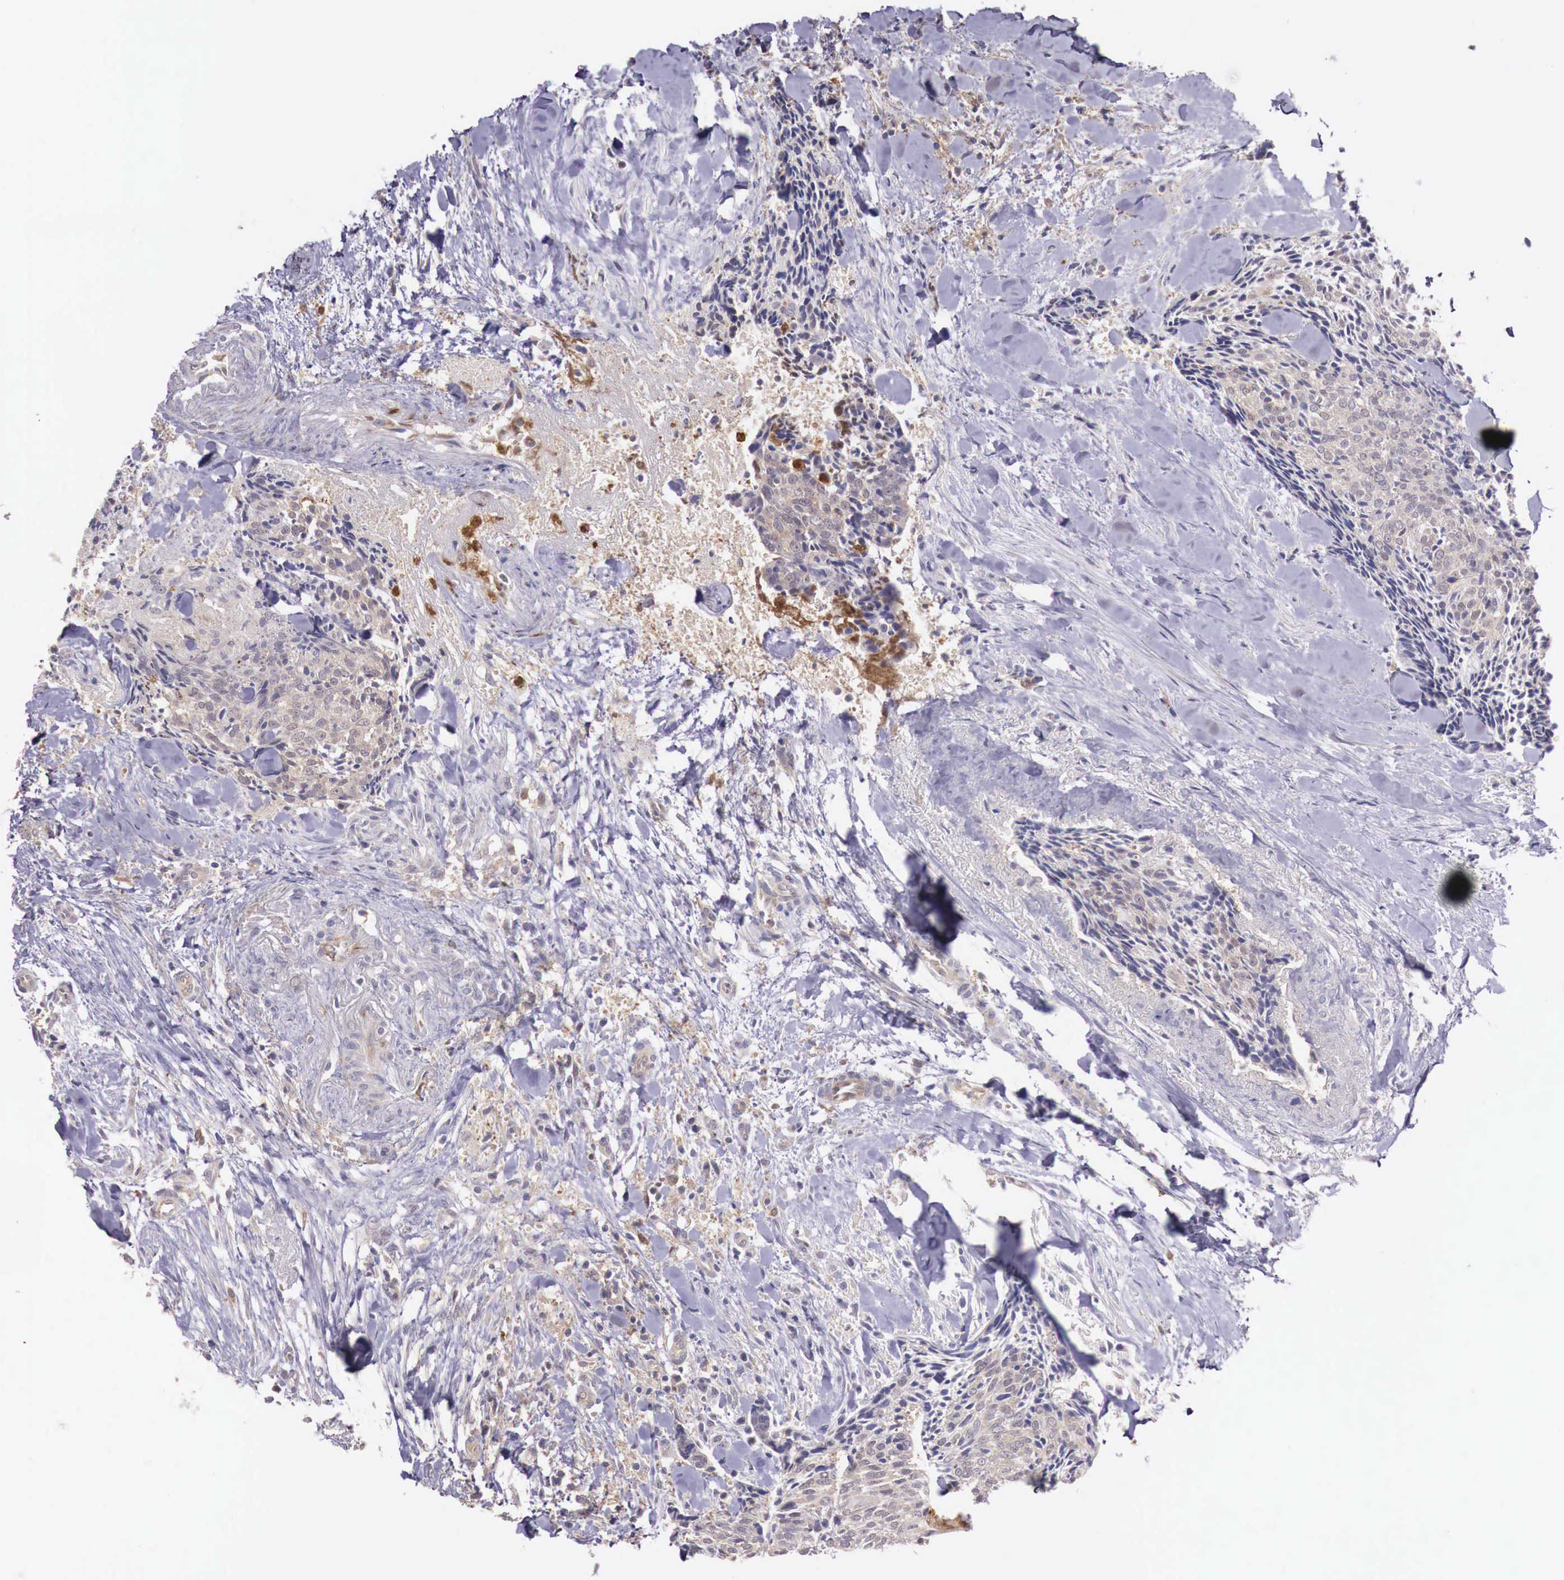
{"staining": {"intensity": "weak", "quantity": "25%-75%", "location": "cytoplasmic/membranous"}, "tissue": "head and neck cancer", "cell_type": "Tumor cells", "image_type": "cancer", "snomed": [{"axis": "morphology", "description": "Squamous cell carcinoma, NOS"}, {"axis": "topography", "description": "Salivary gland"}, {"axis": "topography", "description": "Head-Neck"}], "caption": "Protein expression analysis of head and neck cancer (squamous cell carcinoma) exhibits weak cytoplasmic/membranous positivity in about 25%-75% of tumor cells.", "gene": "GAB2", "patient": {"sex": "male", "age": 70}}